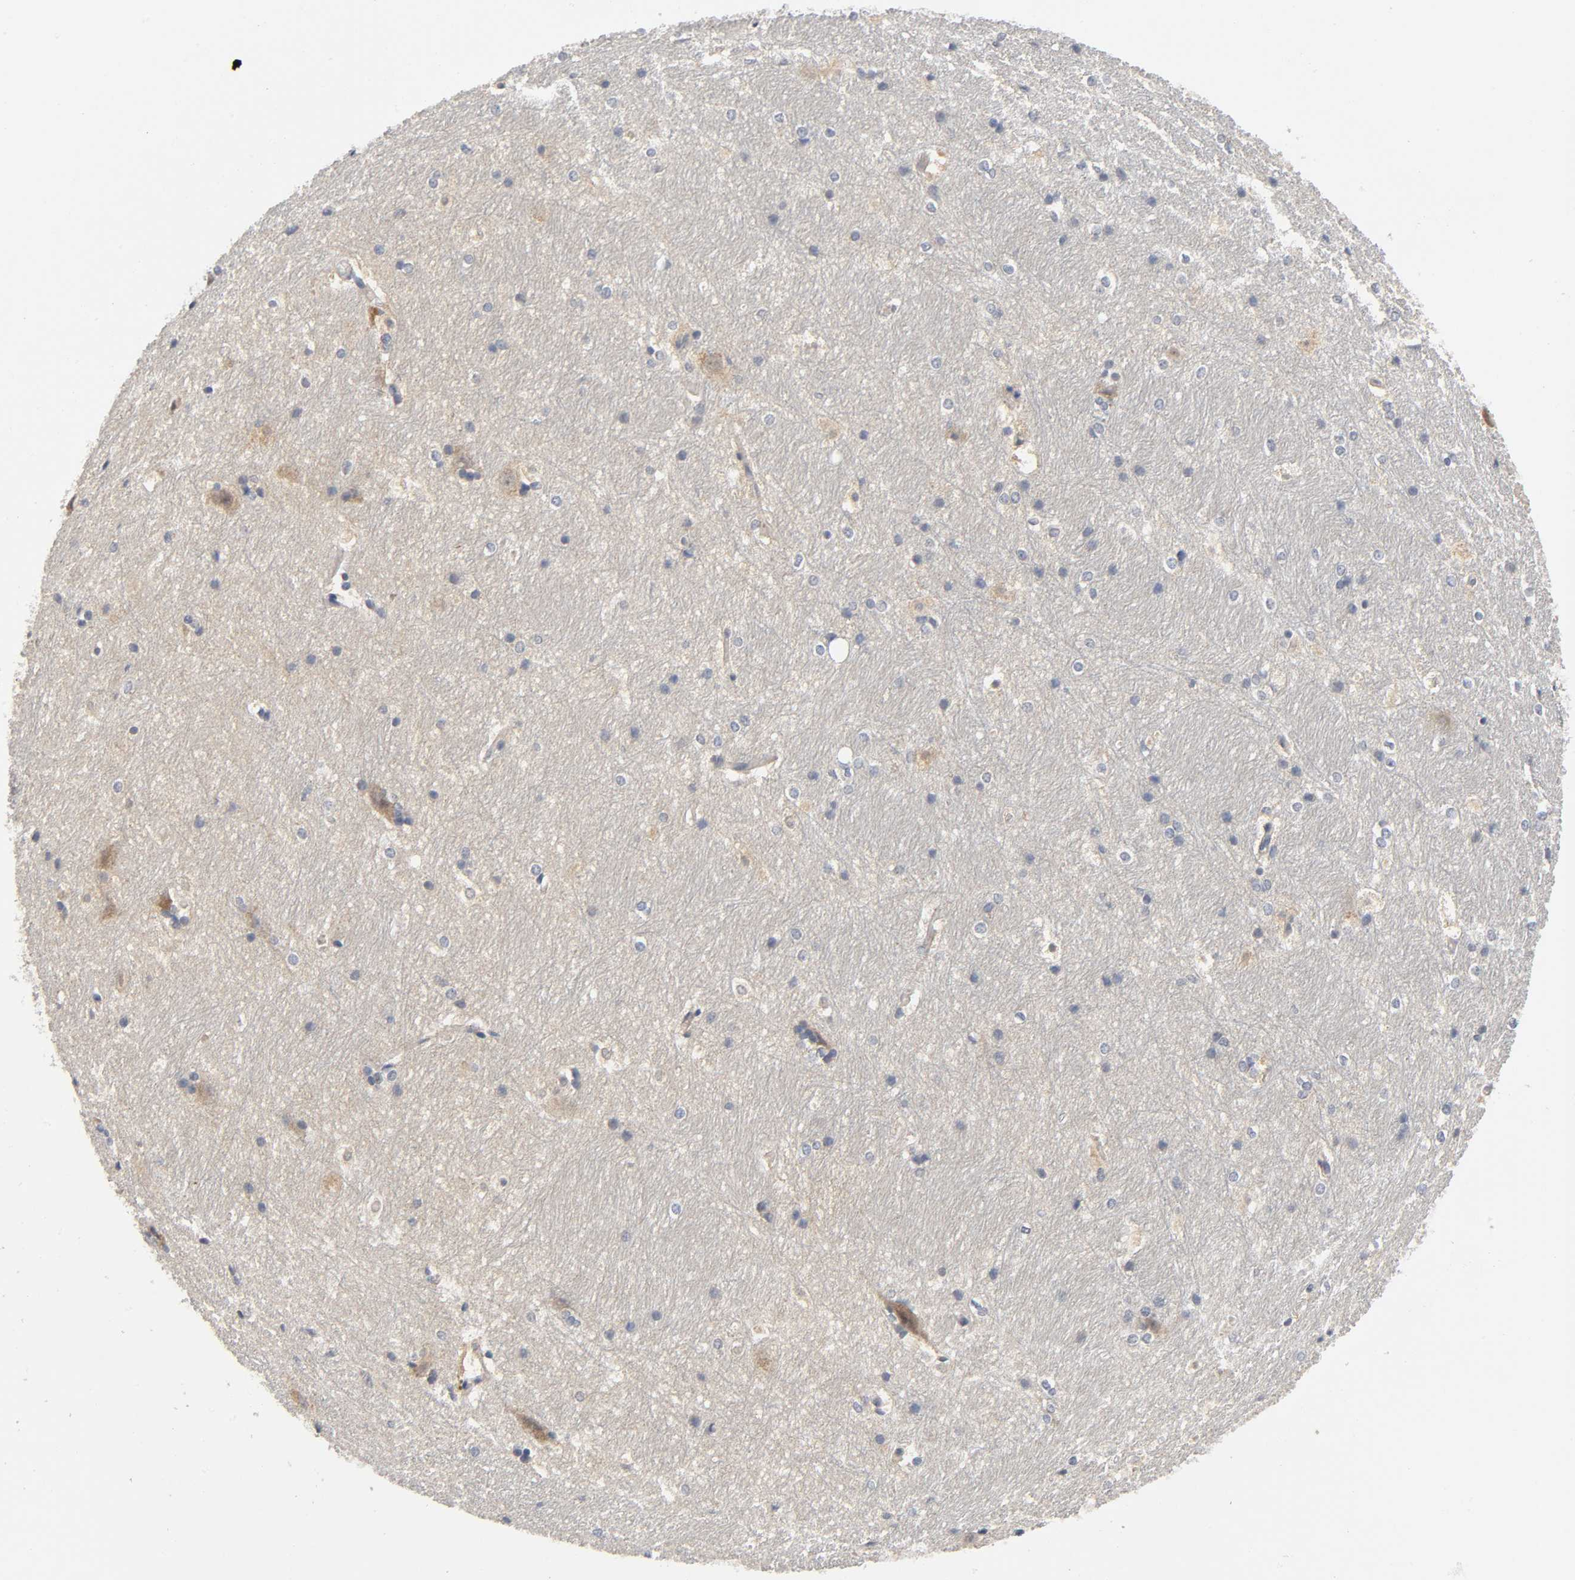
{"staining": {"intensity": "weak", "quantity": "25%-75%", "location": "cytoplasmic/membranous"}, "tissue": "hippocampus", "cell_type": "Glial cells", "image_type": "normal", "snomed": [{"axis": "morphology", "description": "Normal tissue, NOS"}, {"axis": "topography", "description": "Hippocampus"}], "caption": "Weak cytoplasmic/membranous staining is seen in about 25%-75% of glial cells in unremarkable hippocampus. The staining was performed using DAB (3,3'-diaminobenzidine), with brown indicating positive protein expression. Nuclei are stained blue with hematoxylin.", "gene": "MAPK8", "patient": {"sex": "female", "age": 19}}